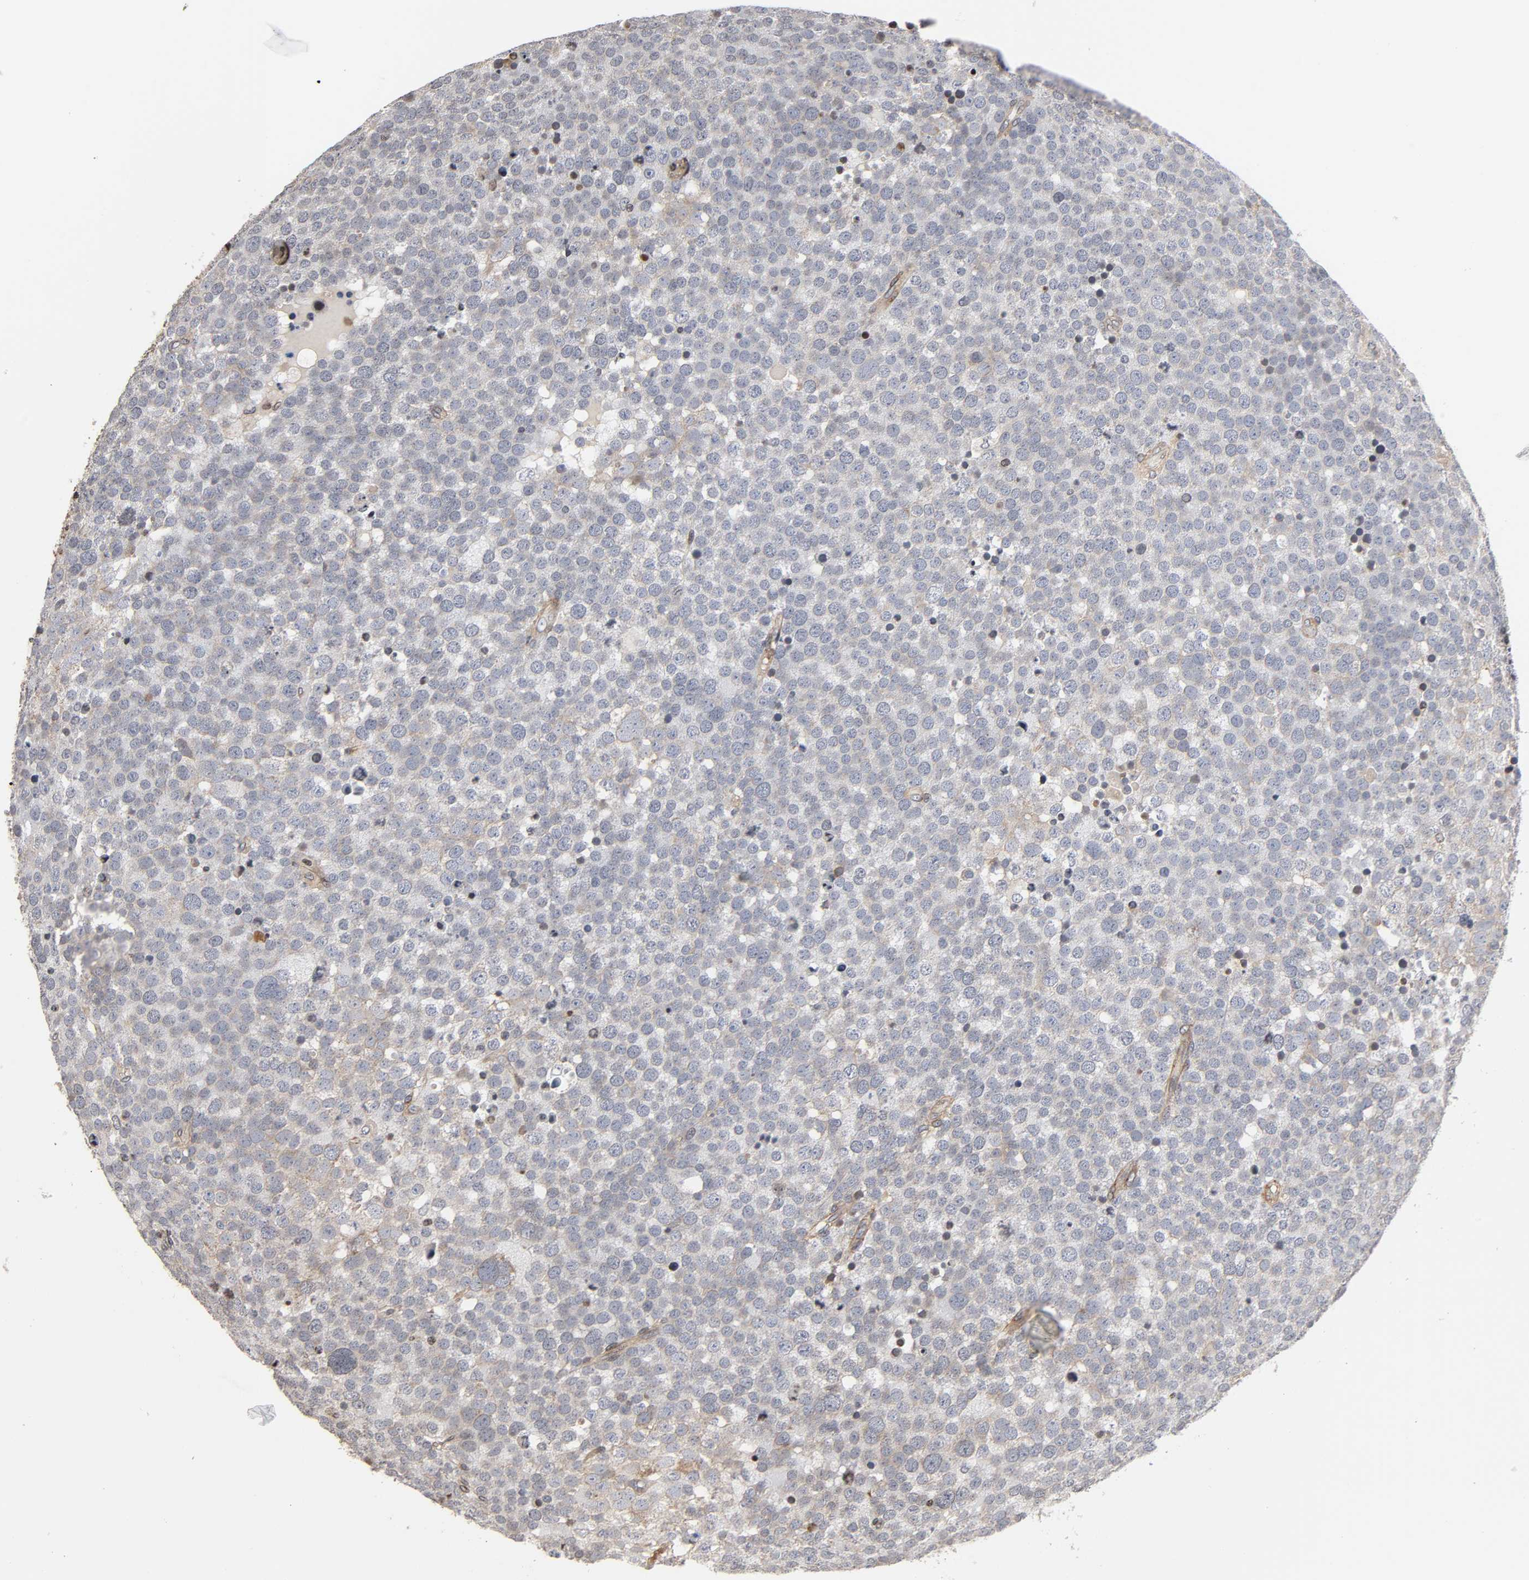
{"staining": {"intensity": "negative", "quantity": "none", "location": "none"}, "tissue": "testis cancer", "cell_type": "Tumor cells", "image_type": "cancer", "snomed": [{"axis": "morphology", "description": "Seminoma, NOS"}, {"axis": "topography", "description": "Testis"}], "caption": "A high-resolution image shows immunohistochemistry staining of seminoma (testis), which exhibits no significant staining in tumor cells. (DAB immunohistochemistry with hematoxylin counter stain).", "gene": "ITGAV", "patient": {"sex": "male", "age": 71}}